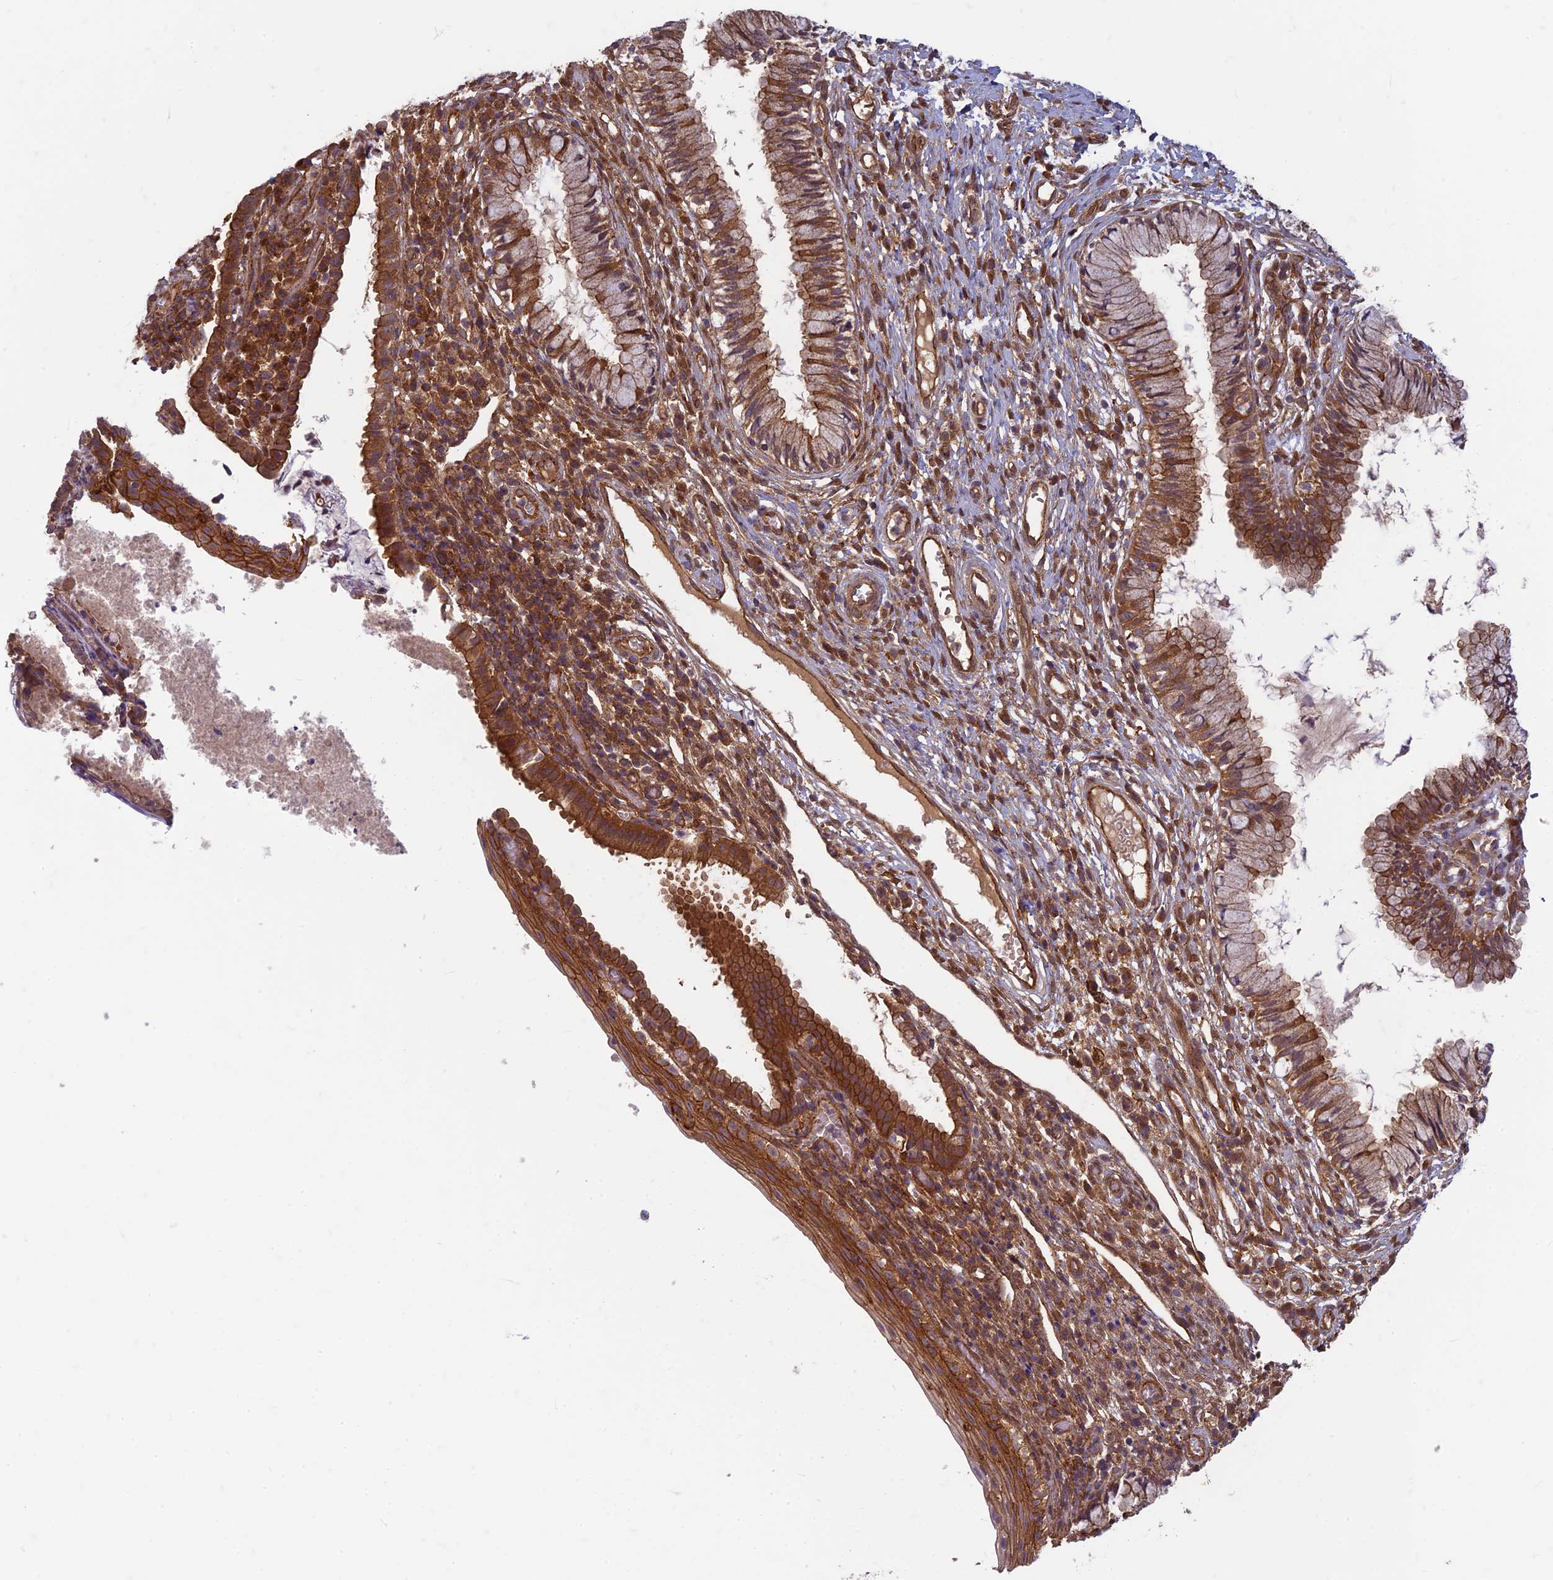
{"staining": {"intensity": "moderate", "quantity": ">75%", "location": "cytoplasmic/membranous"}, "tissue": "cervix", "cell_type": "Glandular cells", "image_type": "normal", "snomed": [{"axis": "morphology", "description": "Normal tissue, NOS"}, {"axis": "topography", "description": "Cervix"}], "caption": "Cervix stained for a protein (brown) shows moderate cytoplasmic/membranous positive expression in approximately >75% of glandular cells.", "gene": "TCF25", "patient": {"sex": "female", "age": 27}}